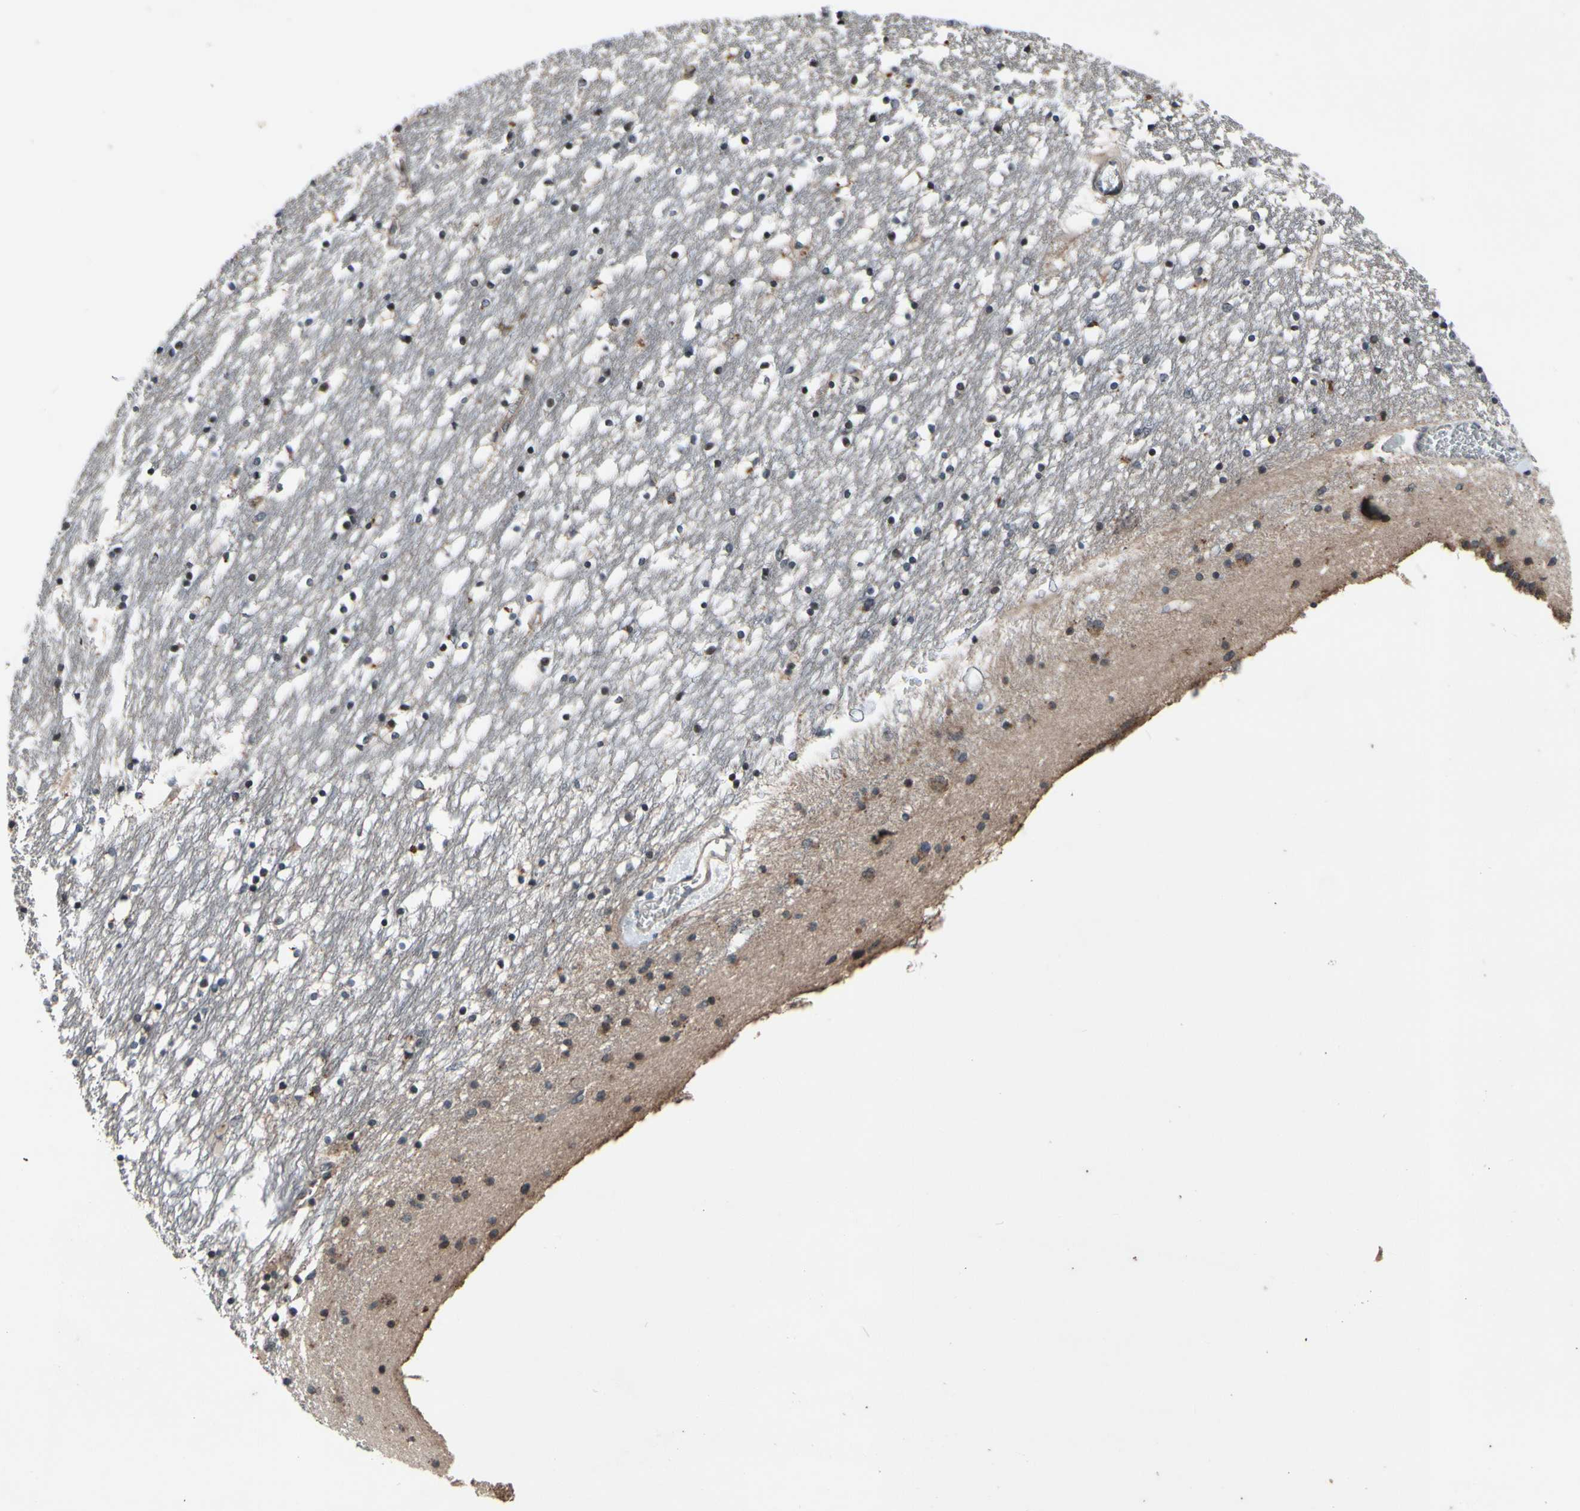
{"staining": {"intensity": "moderate", "quantity": "25%-75%", "location": "cytoplasmic/membranous,nuclear"}, "tissue": "caudate", "cell_type": "Glial cells", "image_type": "normal", "snomed": [{"axis": "morphology", "description": "Normal tissue, NOS"}, {"axis": "topography", "description": "Lateral ventricle wall"}], "caption": "Caudate stained with DAB immunohistochemistry (IHC) reveals medium levels of moderate cytoplasmic/membranous,nuclear expression in about 25%-75% of glial cells.", "gene": "MBTPS2", "patient": {"sex": "male", "age": 45}}